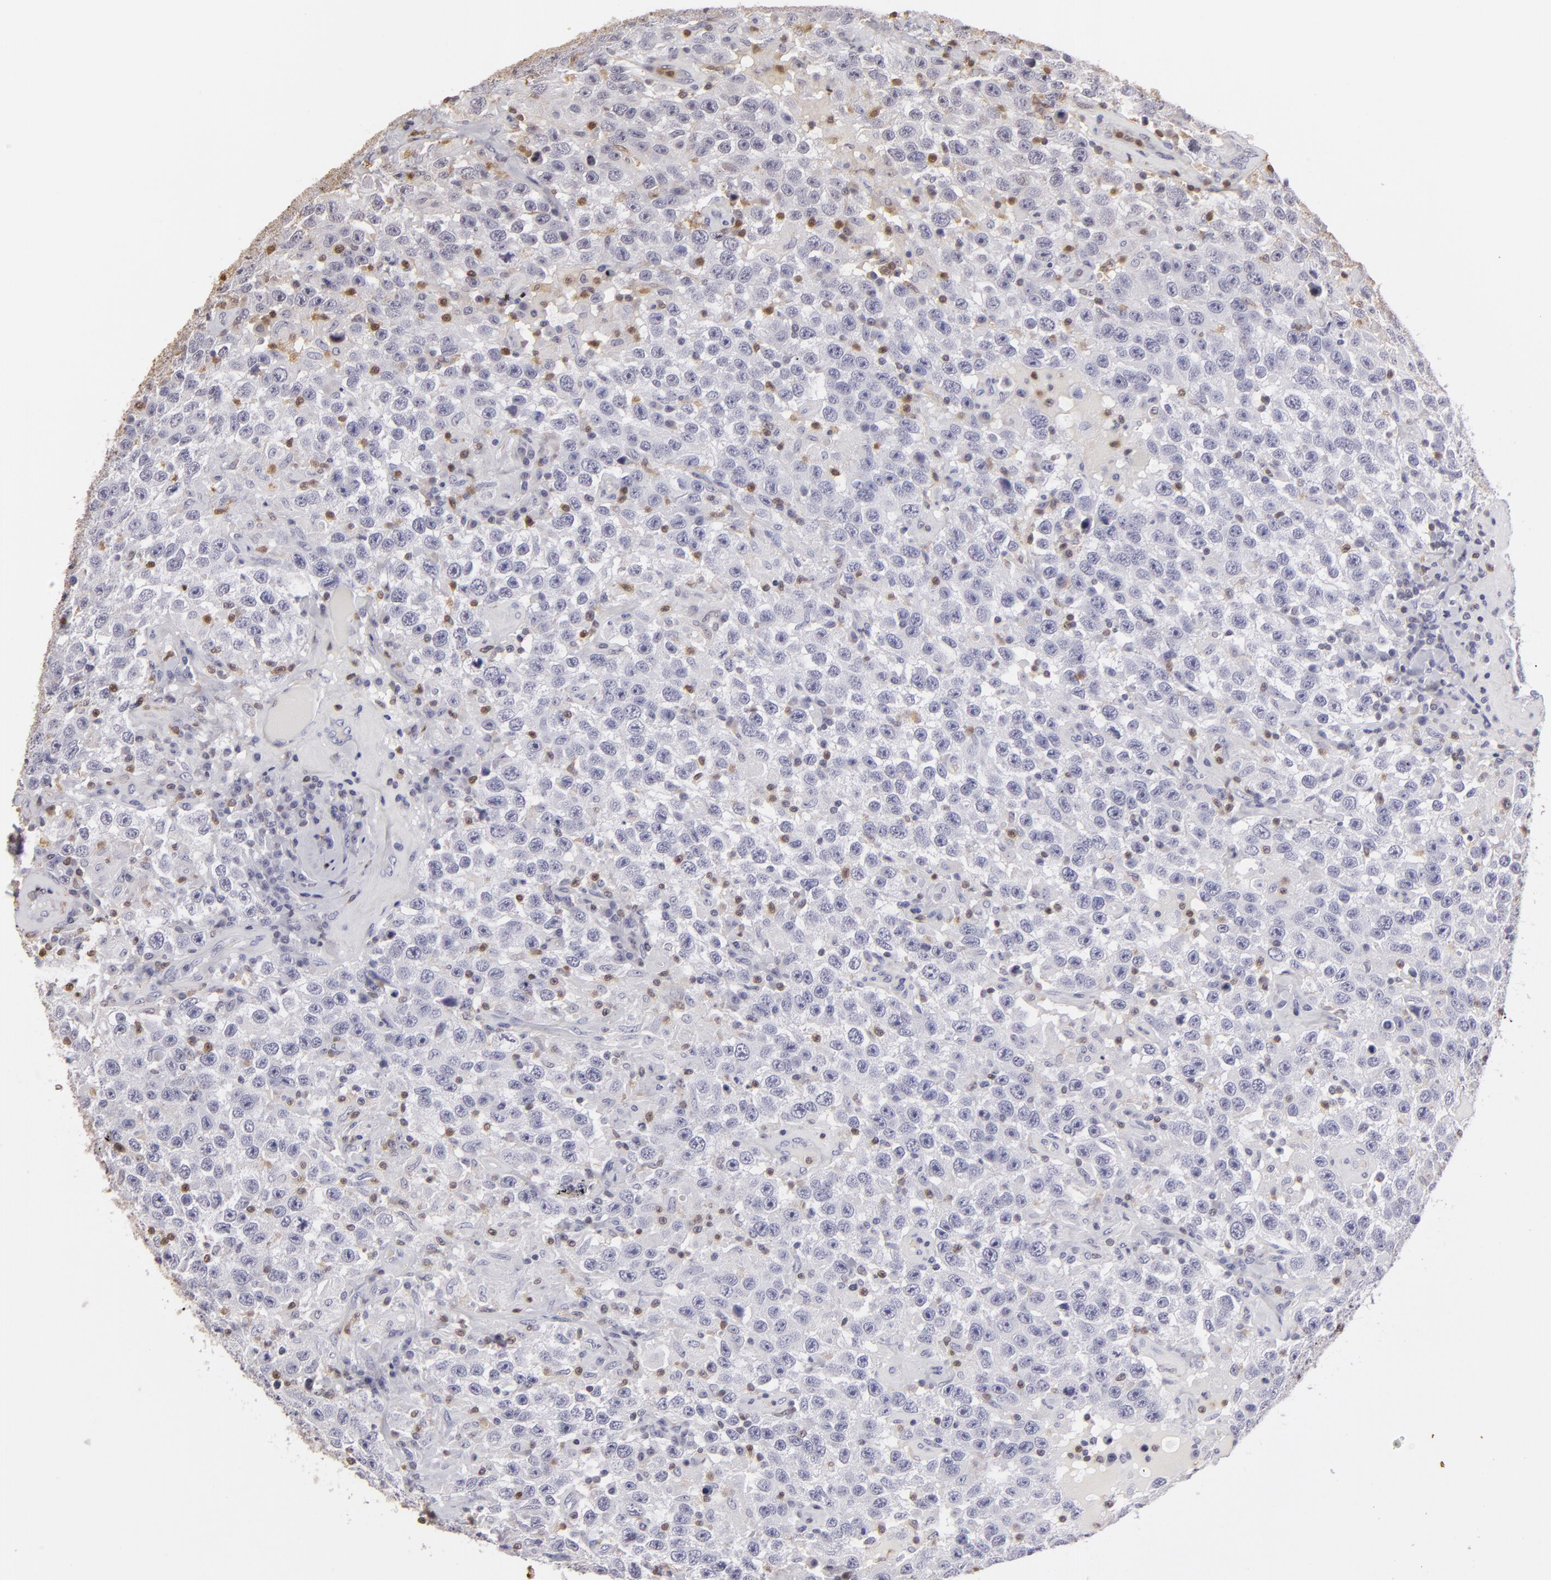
{"staining": {"intensity": "negative", "quantity": "none", "location": "none"}, "tissue": "testis cancer", "cell_type": "Tumor cells", "image_type": "cancer", "snomed": [{"axis": "morphology", "description": "Seminoma, NOS"}, {"axis": "topography", "description": "Testis"}], "caption": "High power microscopy micrograph of an immunohistochemistry micrograph of testis cancer, revealing no significant staining in tumor cells. (DAB immunohistochemistry, high magnification).", "gene": "S100A2", "patient": {"sex": "male", "age": 41}}